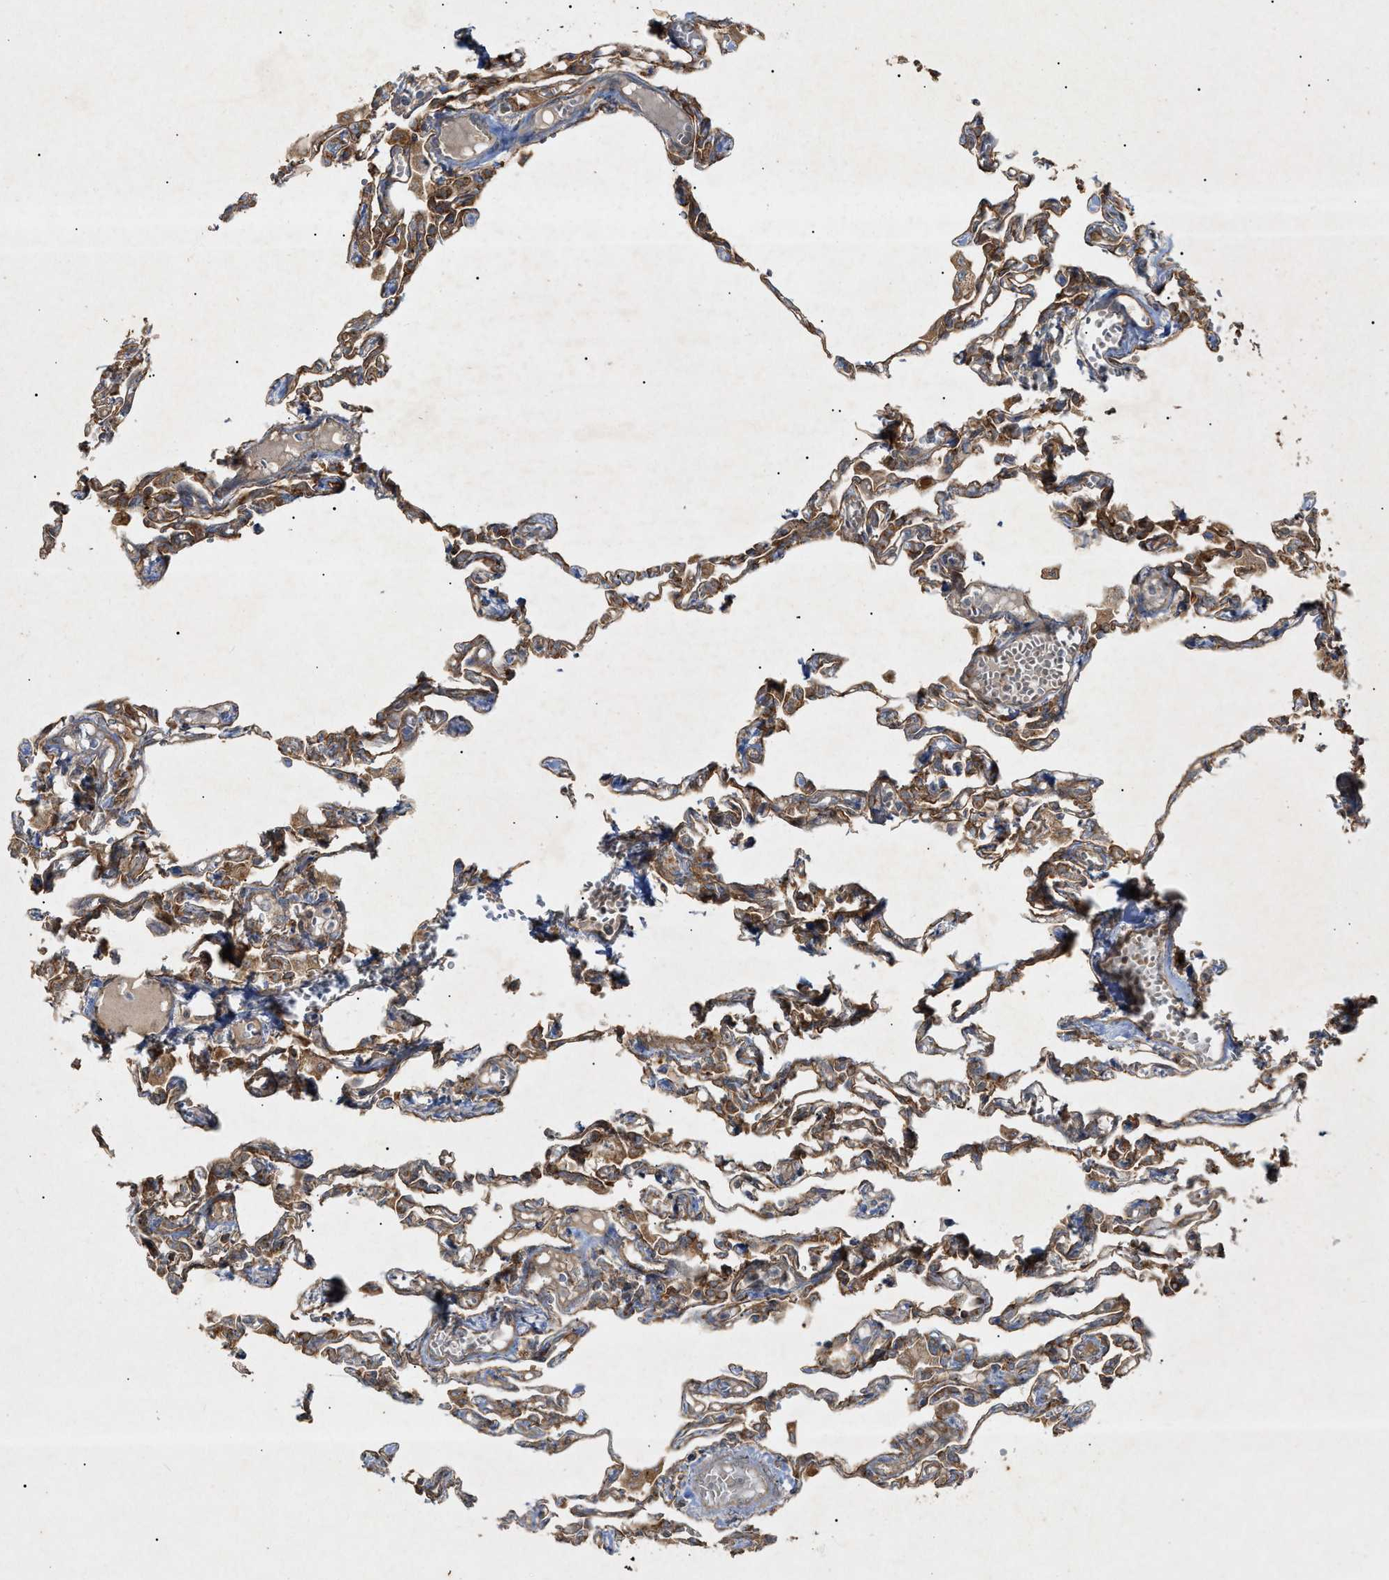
{"staining": {"intensity": "moderate", "quantity": ">75%", "location": "cytoplasmic/membranous"}, "tissue": "lung", "cell_type": "Alveolar cells", "image_type": "normal", "snomed": [{"axis": "morphology", "description": "Normal tissue, NOS"}, {"axis": "topography", "description": "Lung"}], "caption": "An image showing moderate cytoplasmic/membranous expression in approximately >75% of alveolar cells in benign lung, as visualized by brown immunohistochemical staining.", "gene": "MTCH1", "patient": {"sex": "male", "age": 21}}